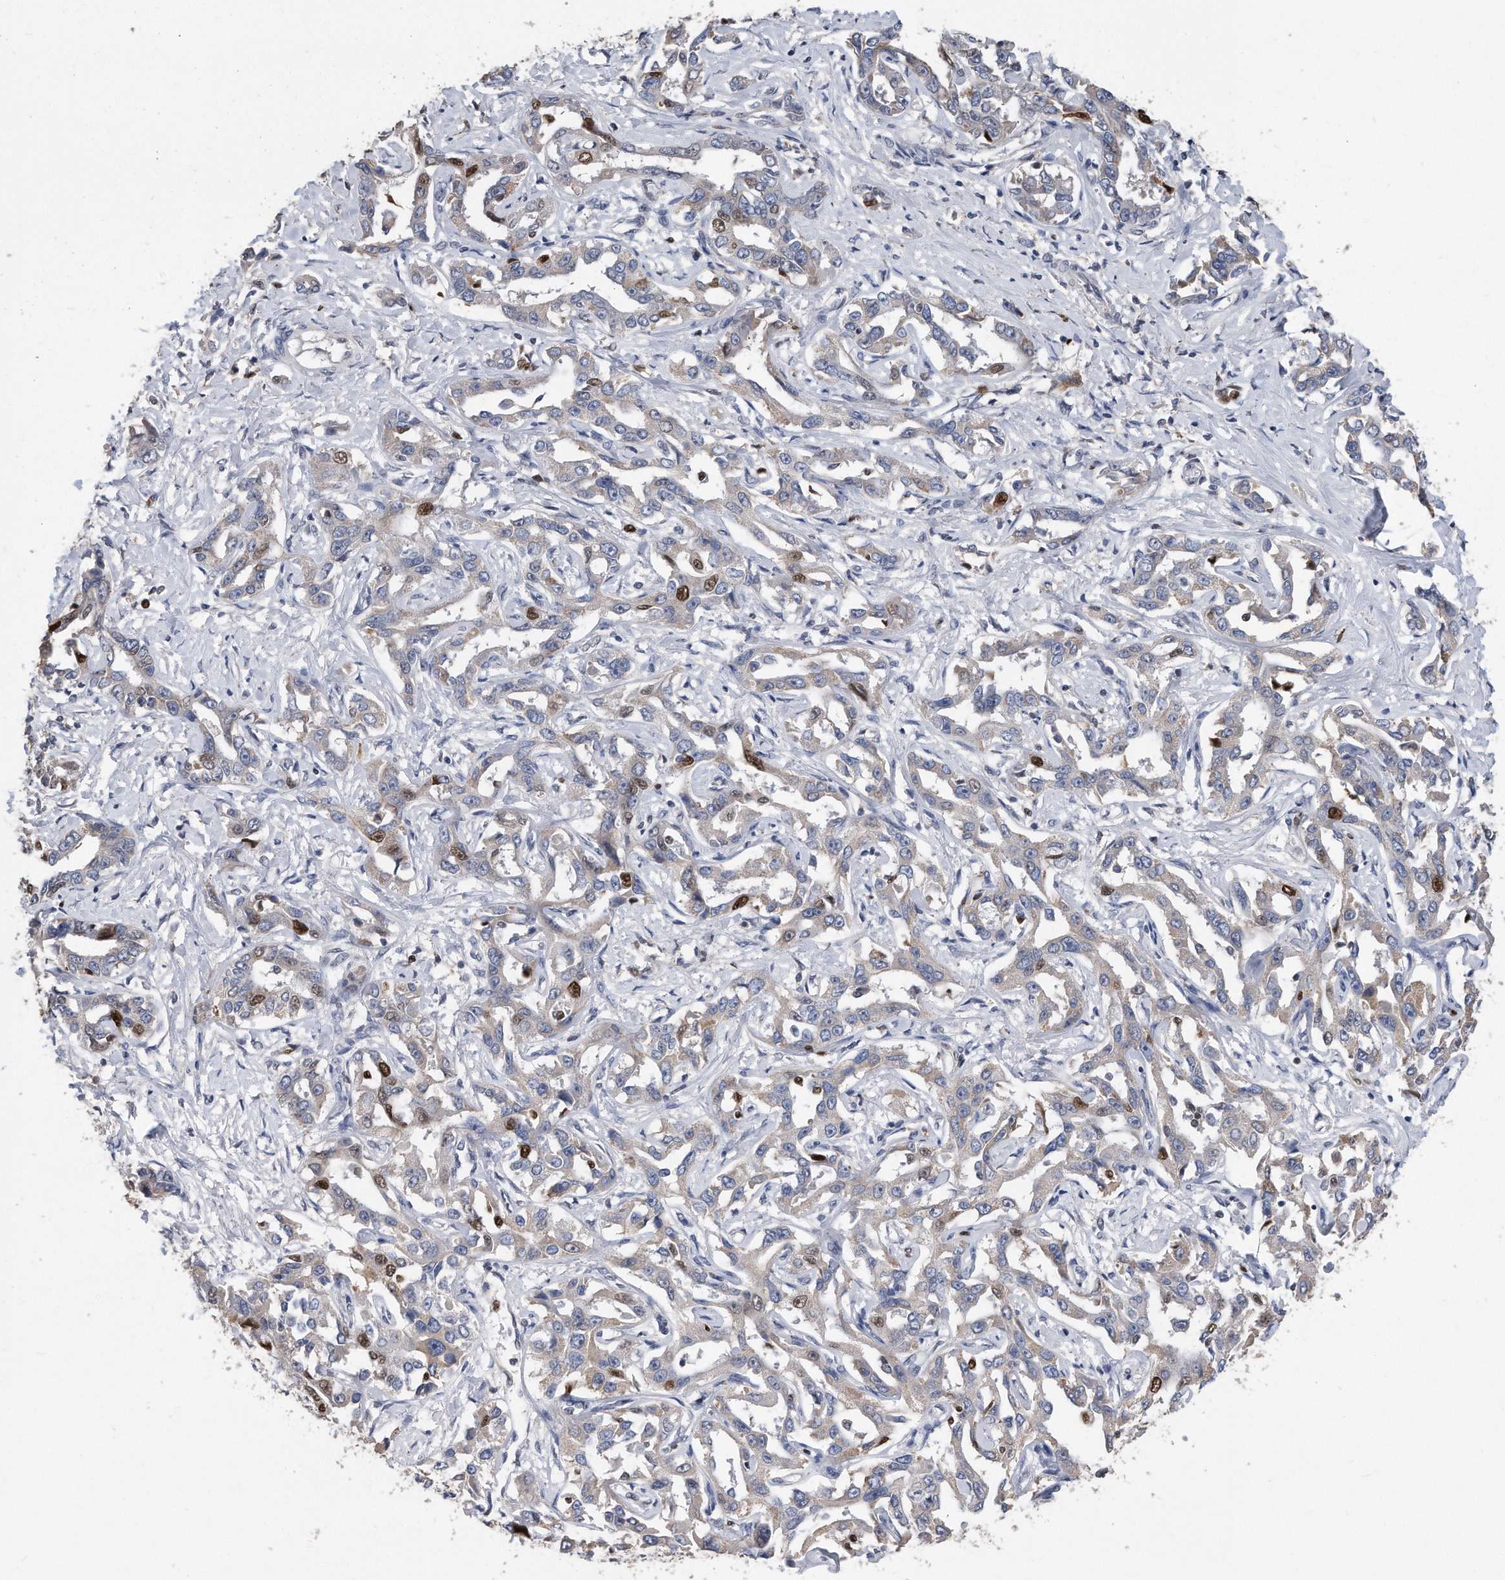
{"staining": {"intensity": "moderate", "quantity": "<25%", "location": "nuclear"}, "tissue": "liver cancer", "cell_type": "Tumor cells", "image_type": "cancer", "snomed": [{"axis": "morphology", "description": "Cholangiocarcinoma"}, {"axis": "topography", "description": "Liver"}], "caption": "The photomicrograph demonstrates a brown stain indicating the presence of a protein in the nuclear of tumor cells in liver cholangiocarcinoma. The protein is shown in brown color, while the nuclei are stained blue.", "gene": "PCNA", "patient": {"sex": "male", "age": 59}}